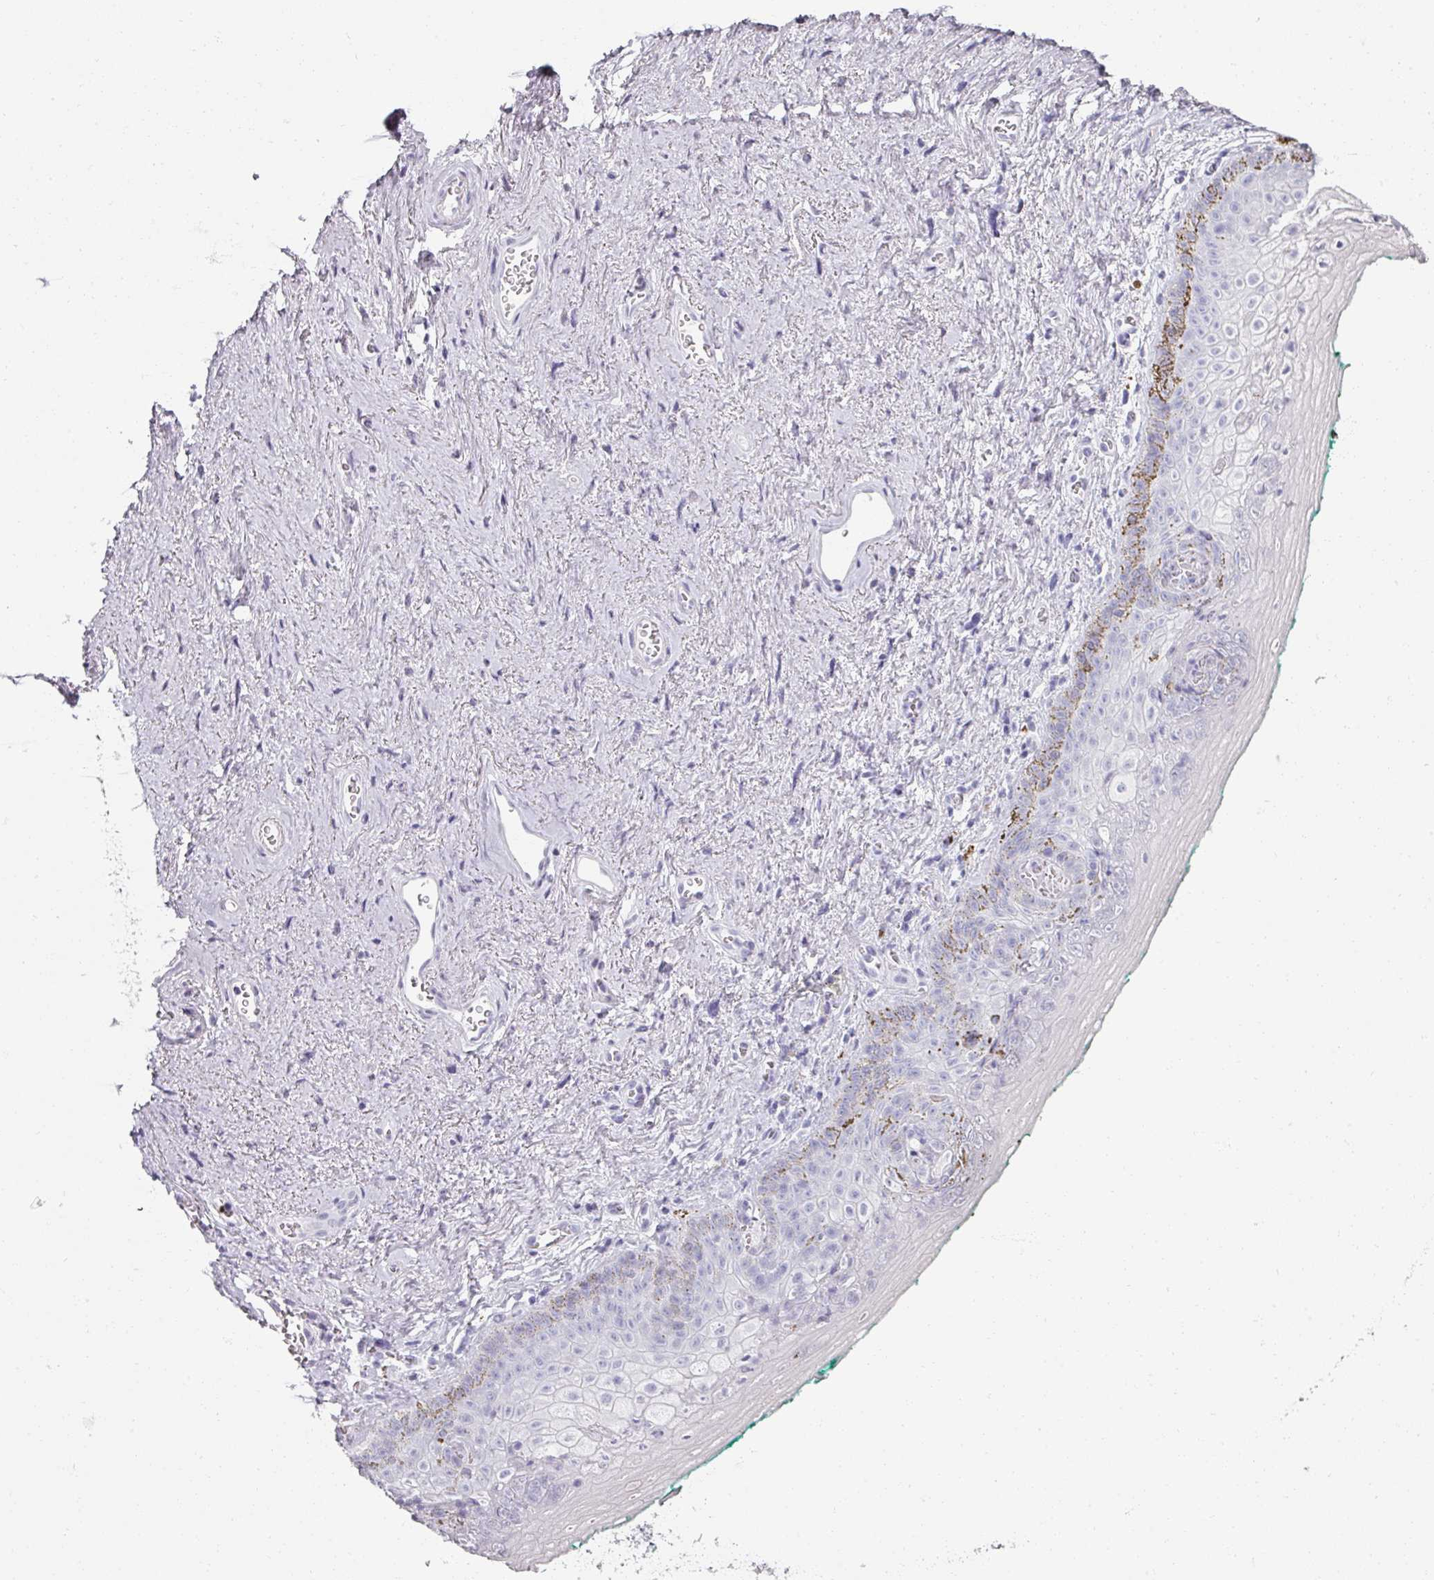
{"staining": {"intensity": "negative", "quantity": "none", "location": "none"}, "tissue": "vagina", "cell_type": "Squamous epithelial cells", "image_type": "normal", "snomed": [{"axis": "morphology", "description": "Normal tissue, NOS"}, {"axis": "topography", "description": "Vulva"}, {"axis": "topography", "description": "Vagina"}, {"axis": "topography", "description": "Peripheral nerve tissue"}], "caption": "This is an immunohistochemistry micrograph of normal vagina. There is no staining in squamous epithelial cells.", "gene": "REG3A", "patient": {"sex": "female", "age": 66}}